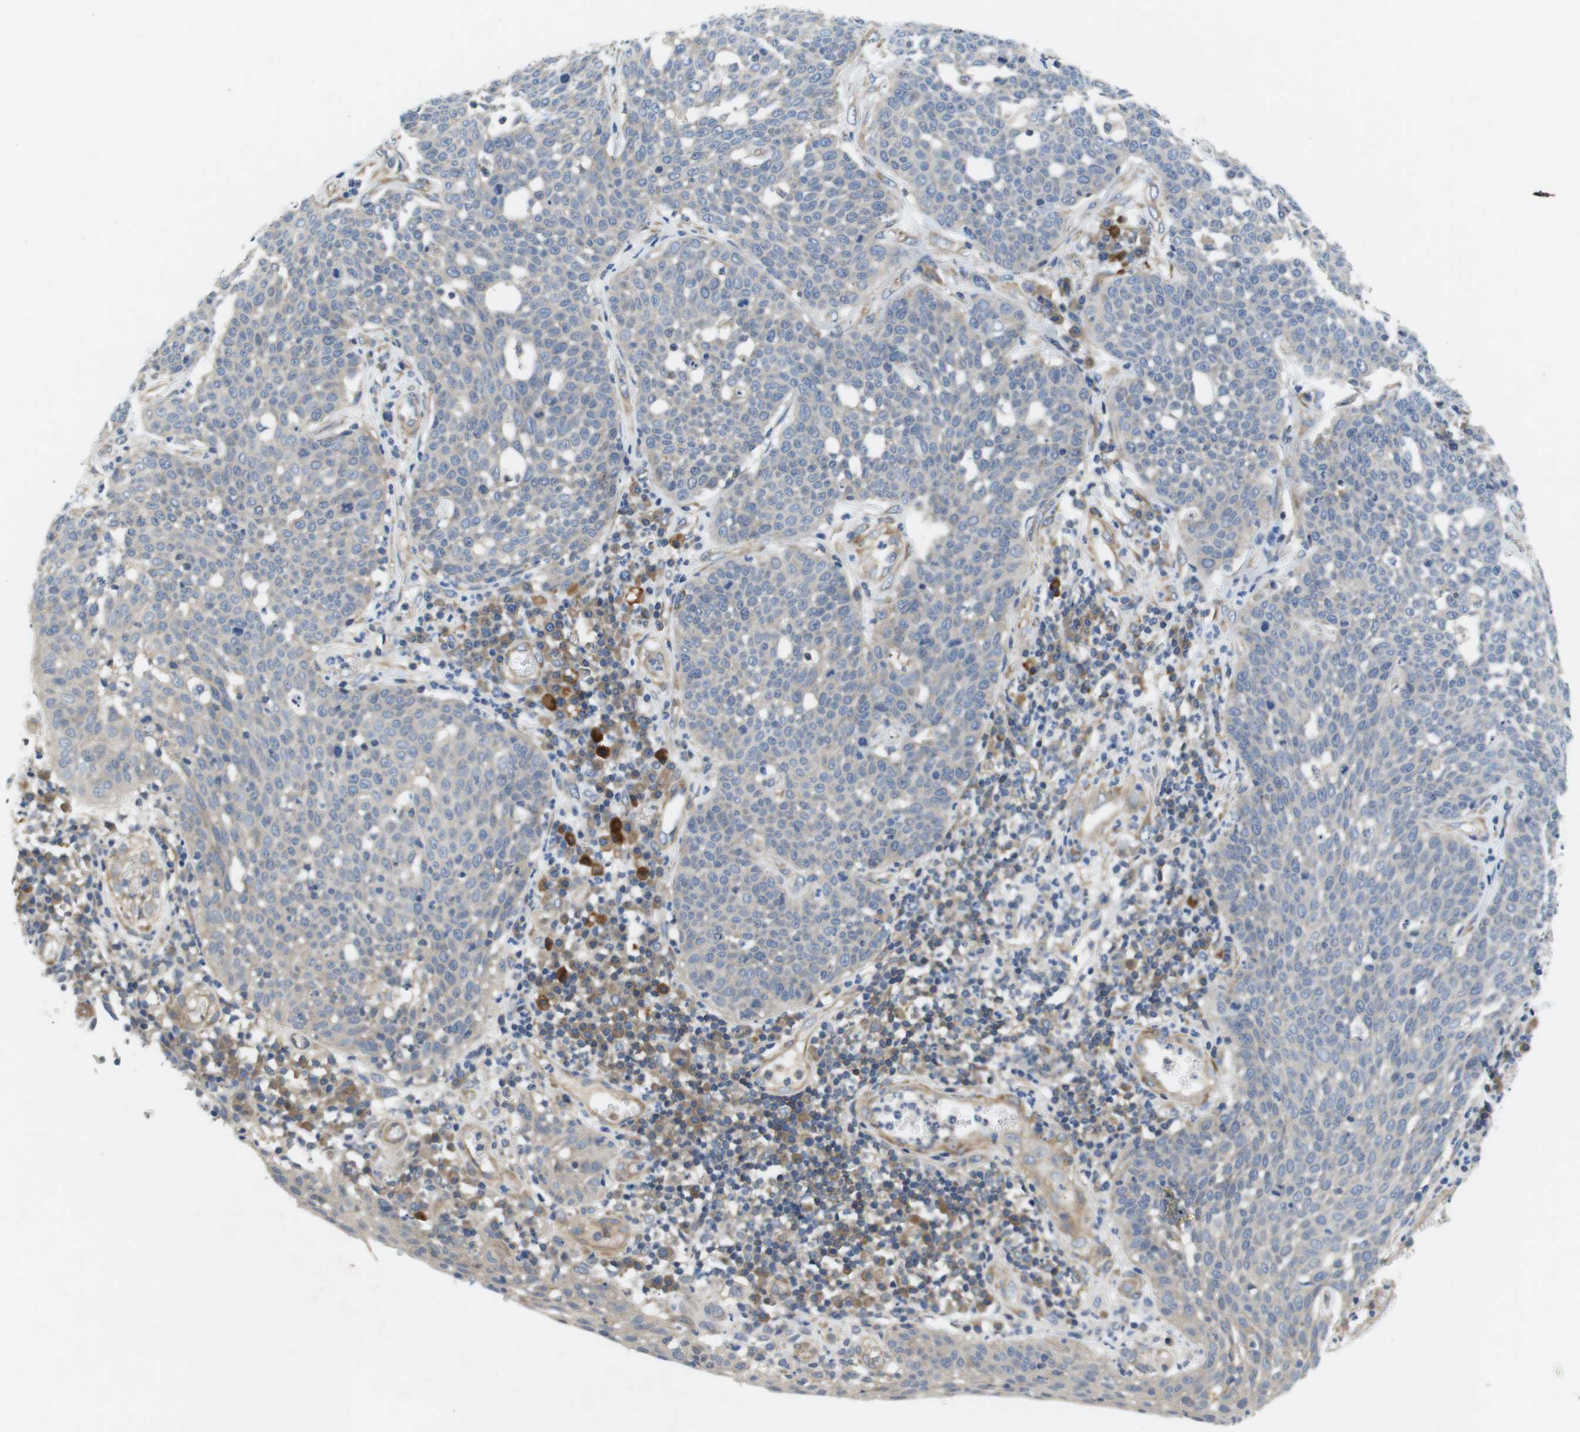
{"staining": {"intensity": "negative", "quantity": "none", "location": "none"}, "tissue": "cervical cancer", "cell_type": "Tumor cells", "image_type": "cancer", "snomed": [{"axis": "morphology", "description": "Squamous cell carcinoma, NOS"}, {"axis": "topography", "description": "Cervix"}], "caption": "An immunohistochemistry photomicrograph of squamous cell carcinoma (cervical) is shown. There is no staining in tumor cells of squamous cell carcinoma (cervical). Nuclei are stained in blue.", "gene": "DCLK1", "patient": {"sex": "female", "age": 34}}